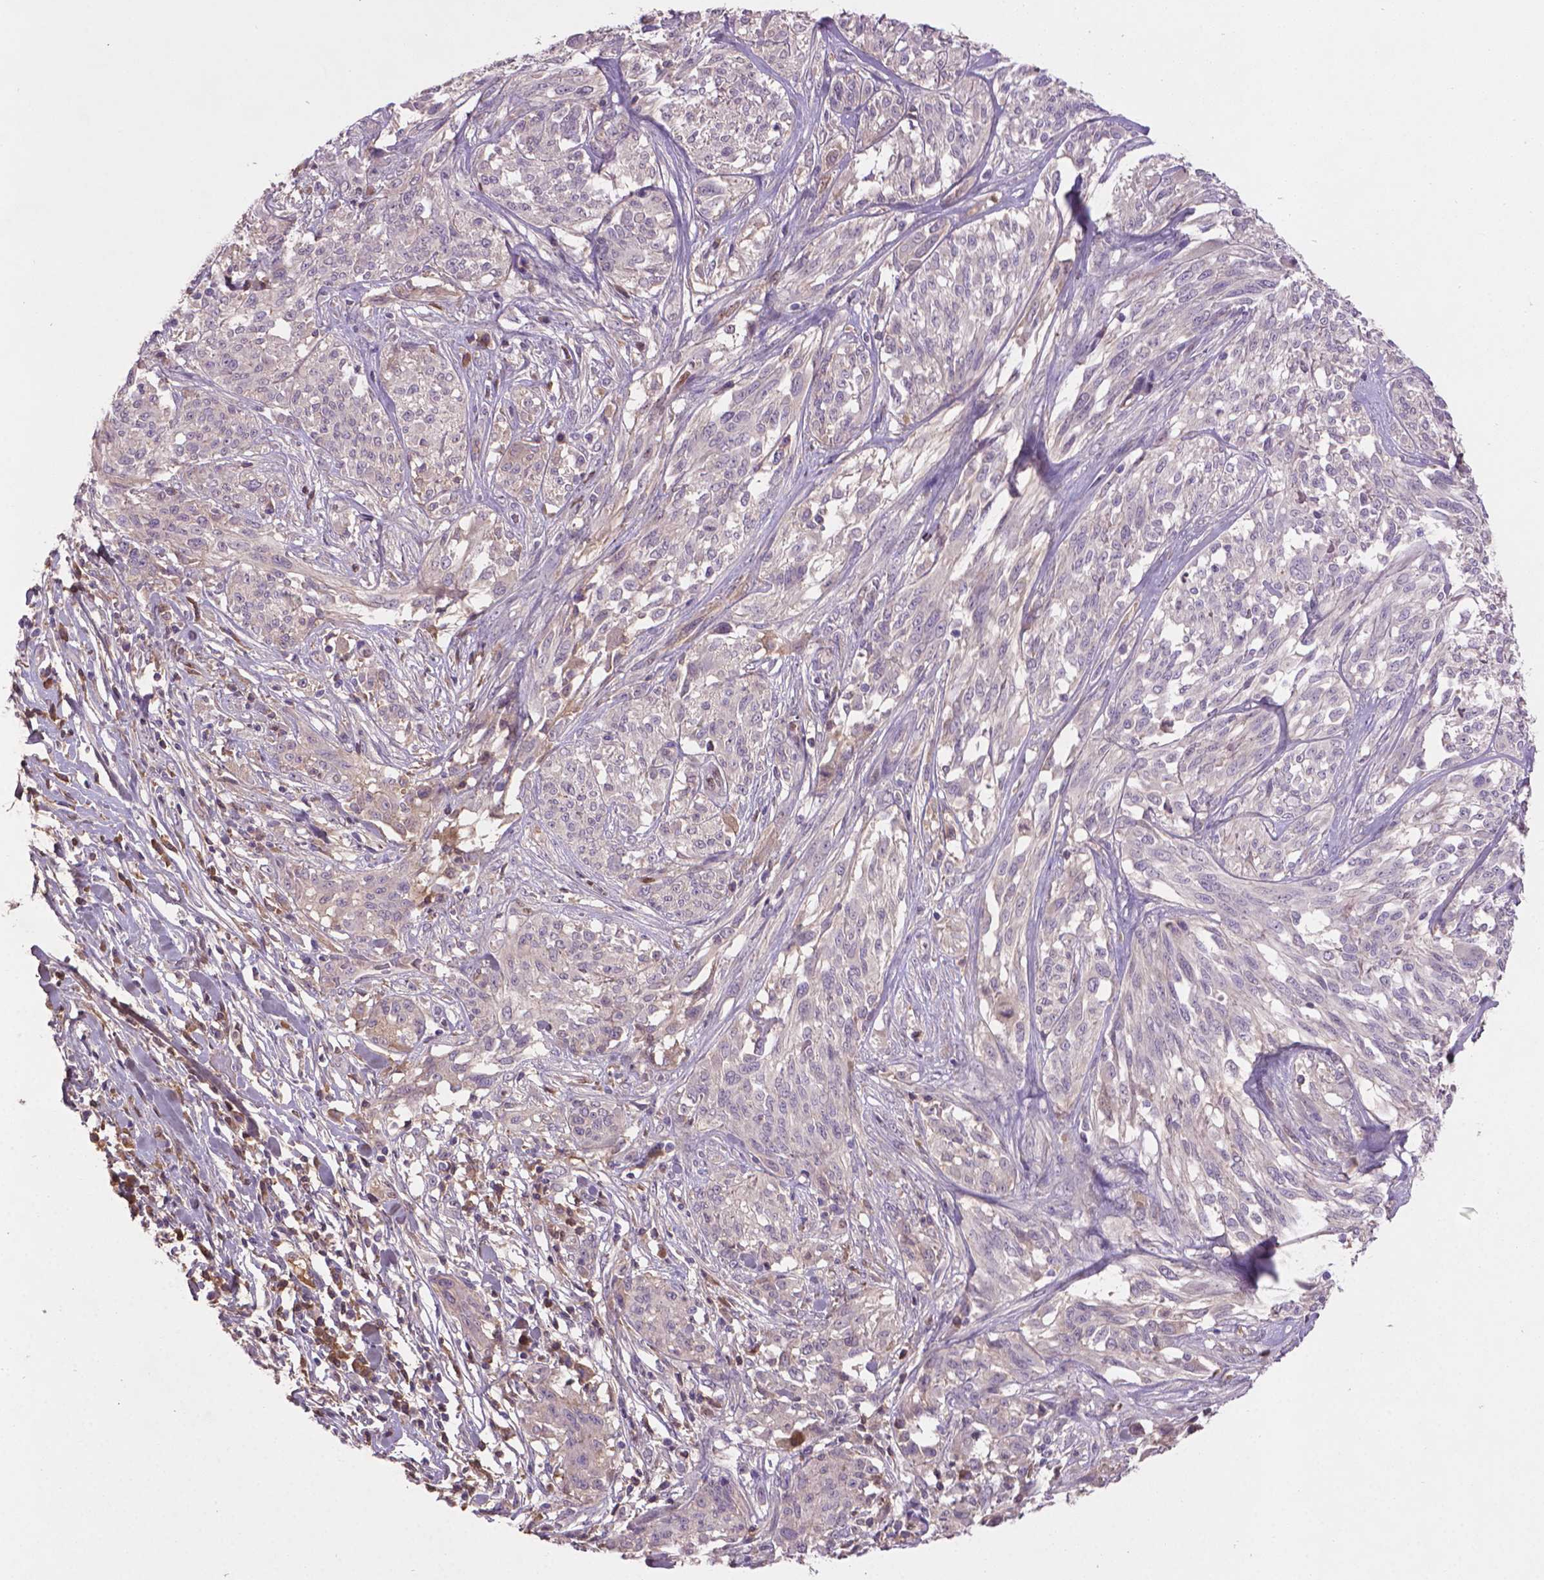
{"staining": {"intensity": "negative", "quantity": "none", "location": "none"}, "tissue": "melanoma", "cell_type": "Tumor cells", "image_type": "cancer", "snomed": [{"axis": "morphology", "description": "Malignant melanoma, NOS"}, {"axis": "topography", "description": "Skin"}], "caption": "Human melanoma stained for a protein using immunohistochemistry reveals no positivity in tumor cells.", "gene": "SOX17", "patient": {"sex": "female", "age": 91}}